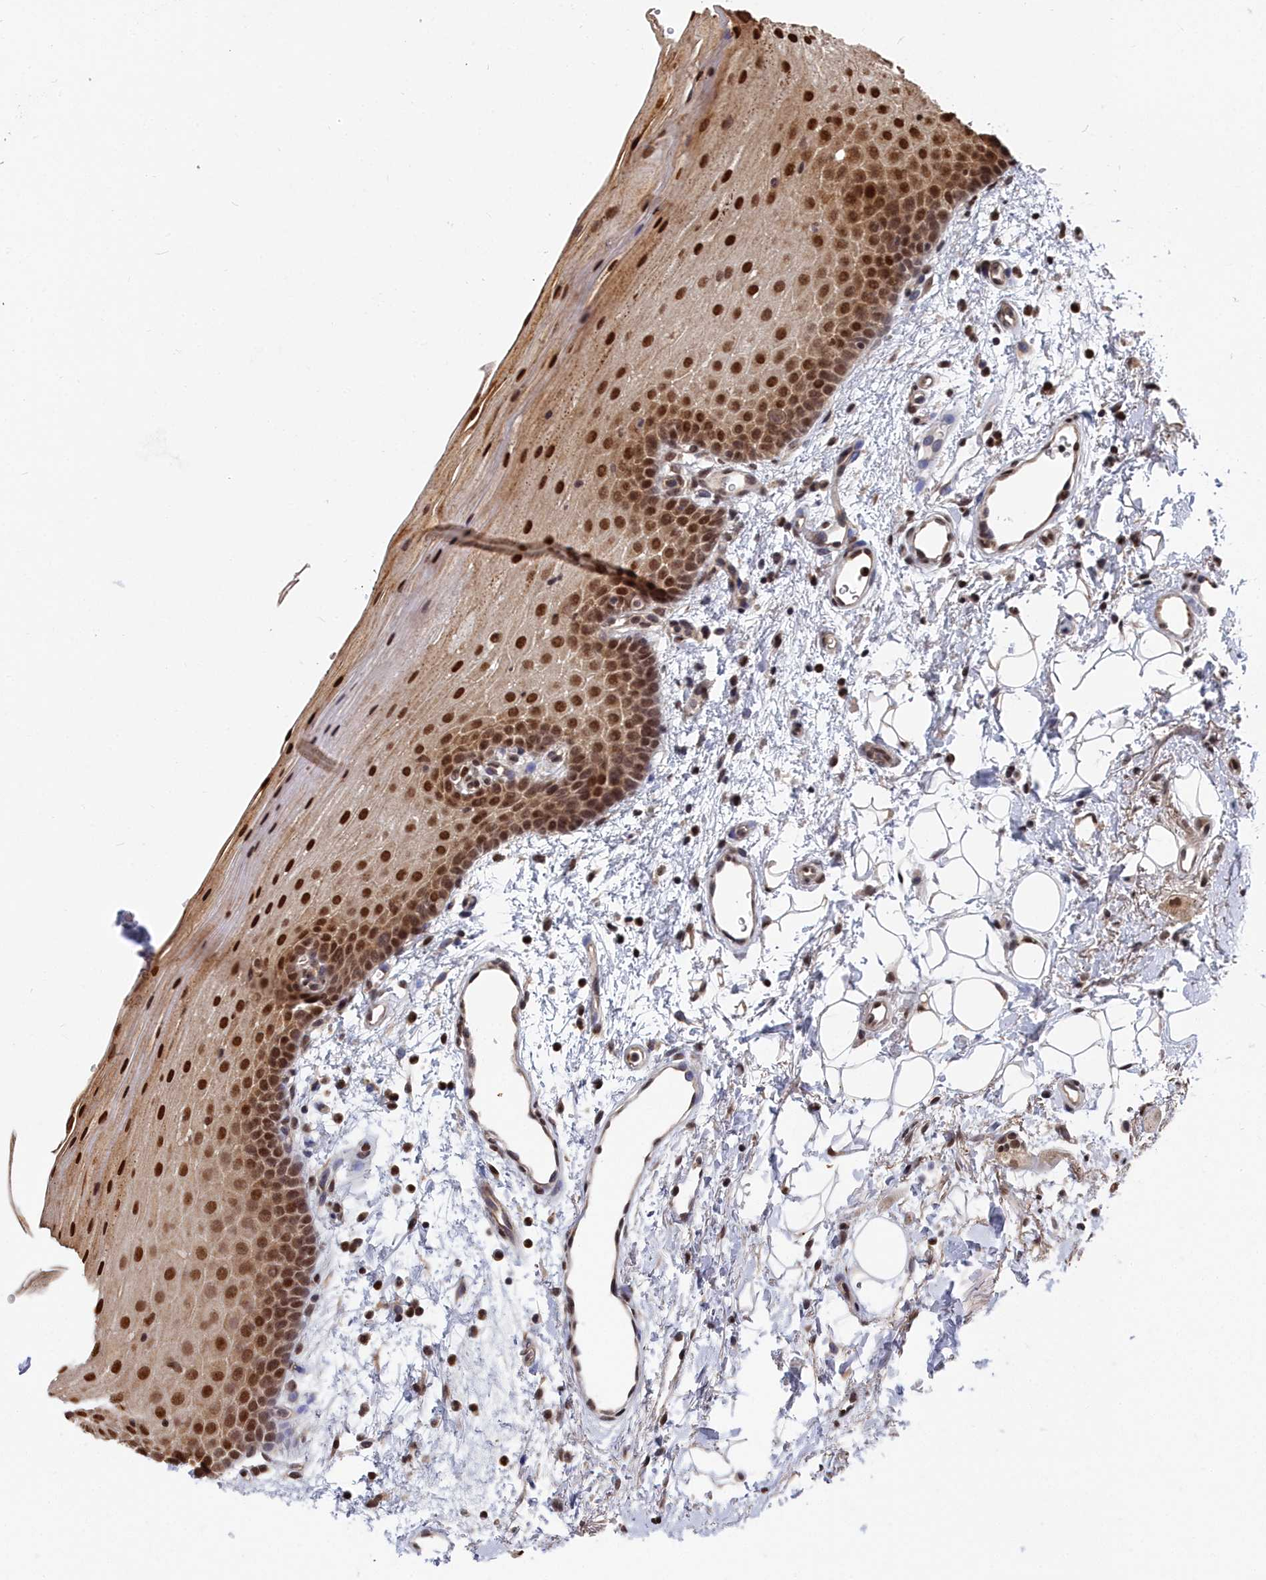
{"staining": {"intensity": "strong", "quantity": ">75%", "location": "cytoplasmic/membranous,nuclear"}, "tissue": "oral mucosa", "cell_type": "Squamous epithelial cells", "image_type": "normal", "snomed": [{"axis": "morphology", "description": "Normal tissue, NOS"}, {"axis": "topography", "description": "Oral tissue"}], "caption": "This photomicrograph demonstrates immunohistochemistry staining of unremarkable human oral mucosa, with high strong cytoplasmic/membranous,nuclear expression in approximately >75% of squamous epithelial cells.", "gene": "RPS27A", "patient": {"sex": "male", "age": 68}}